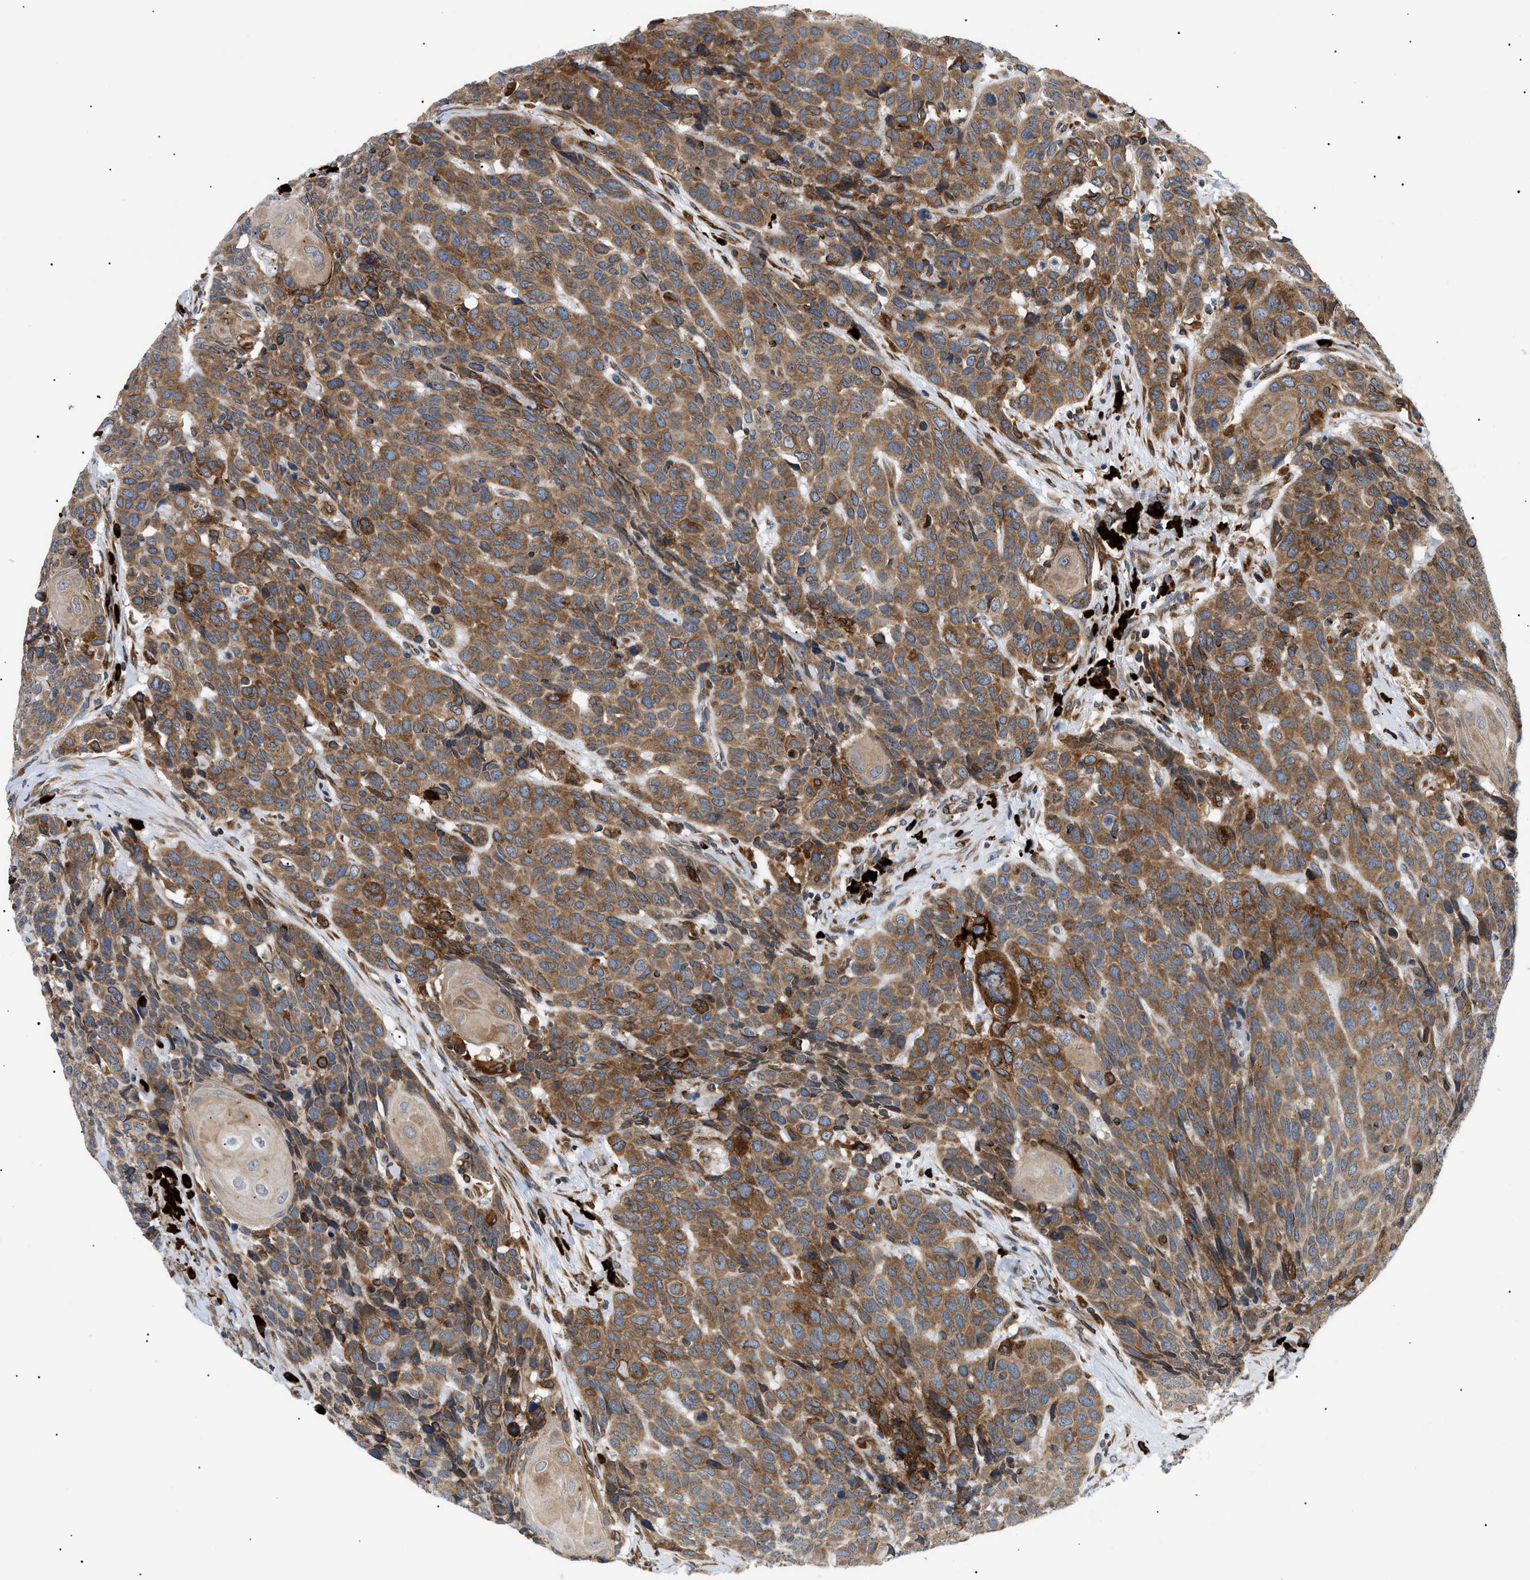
{"staining": {"intensity": "moderate", "quantity": ">75%", "location": "cytoplasmic/membranous"}, "tissue": "head and neck cancer", "cell_type": "Tumor cells", "image_type": "cancer", "snomed": [{"axis": "morphology", "description": "Squamous cell carcinoma, NOS"}, {"axis": "topography", "description": "Head-Neck"}], "caption": "This is a photomicrograph of IHC staining of squamous cell carcinoma (head and neck), which shows moderate expression in the cytoplasmic/membranous of tumor cells.", "gene": "DERL1", "patient": {"sex": "male", "age": 66}}